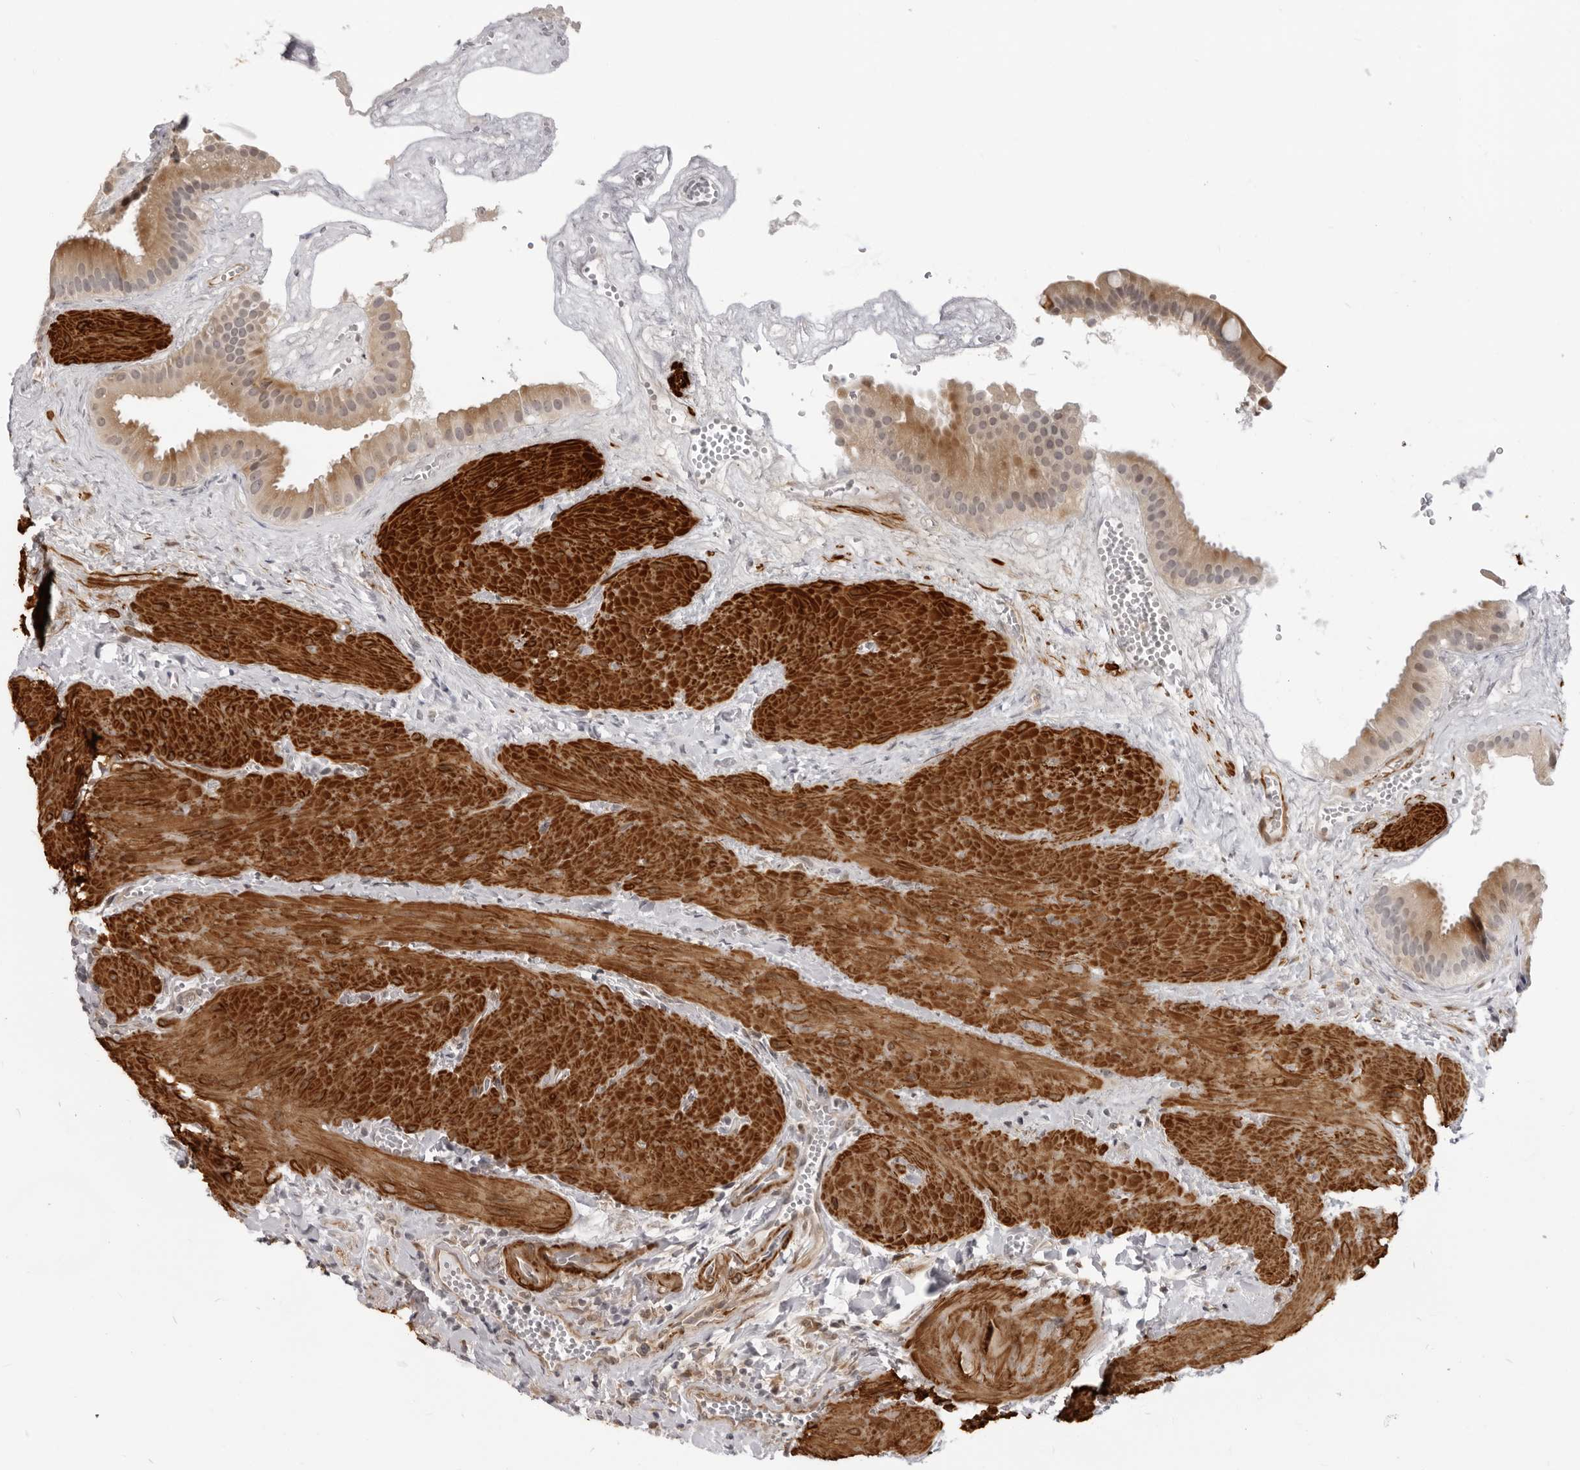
{"staining": {"intensity": "moderate", "quantity": ">75%", "location": "cytoplasmic/membranous"}, "tissue": "gallbladder", "cell_type": "Glandular cells", "image_type": "normal", "snomed": [{"axis": "morphology", "description": "Normal tissue, NOS"}, {"axis": "topography", "description": "Gallbladder"}], "caption": "An image of gallbladder stained for a protein displays moderate cytoplasmic/membranous brown staining in glandular cells. (IHC, brightfield microscopy, high magnification).", "gene": "SRGAP2", "patient": {"sex": "male", "age": 55}}